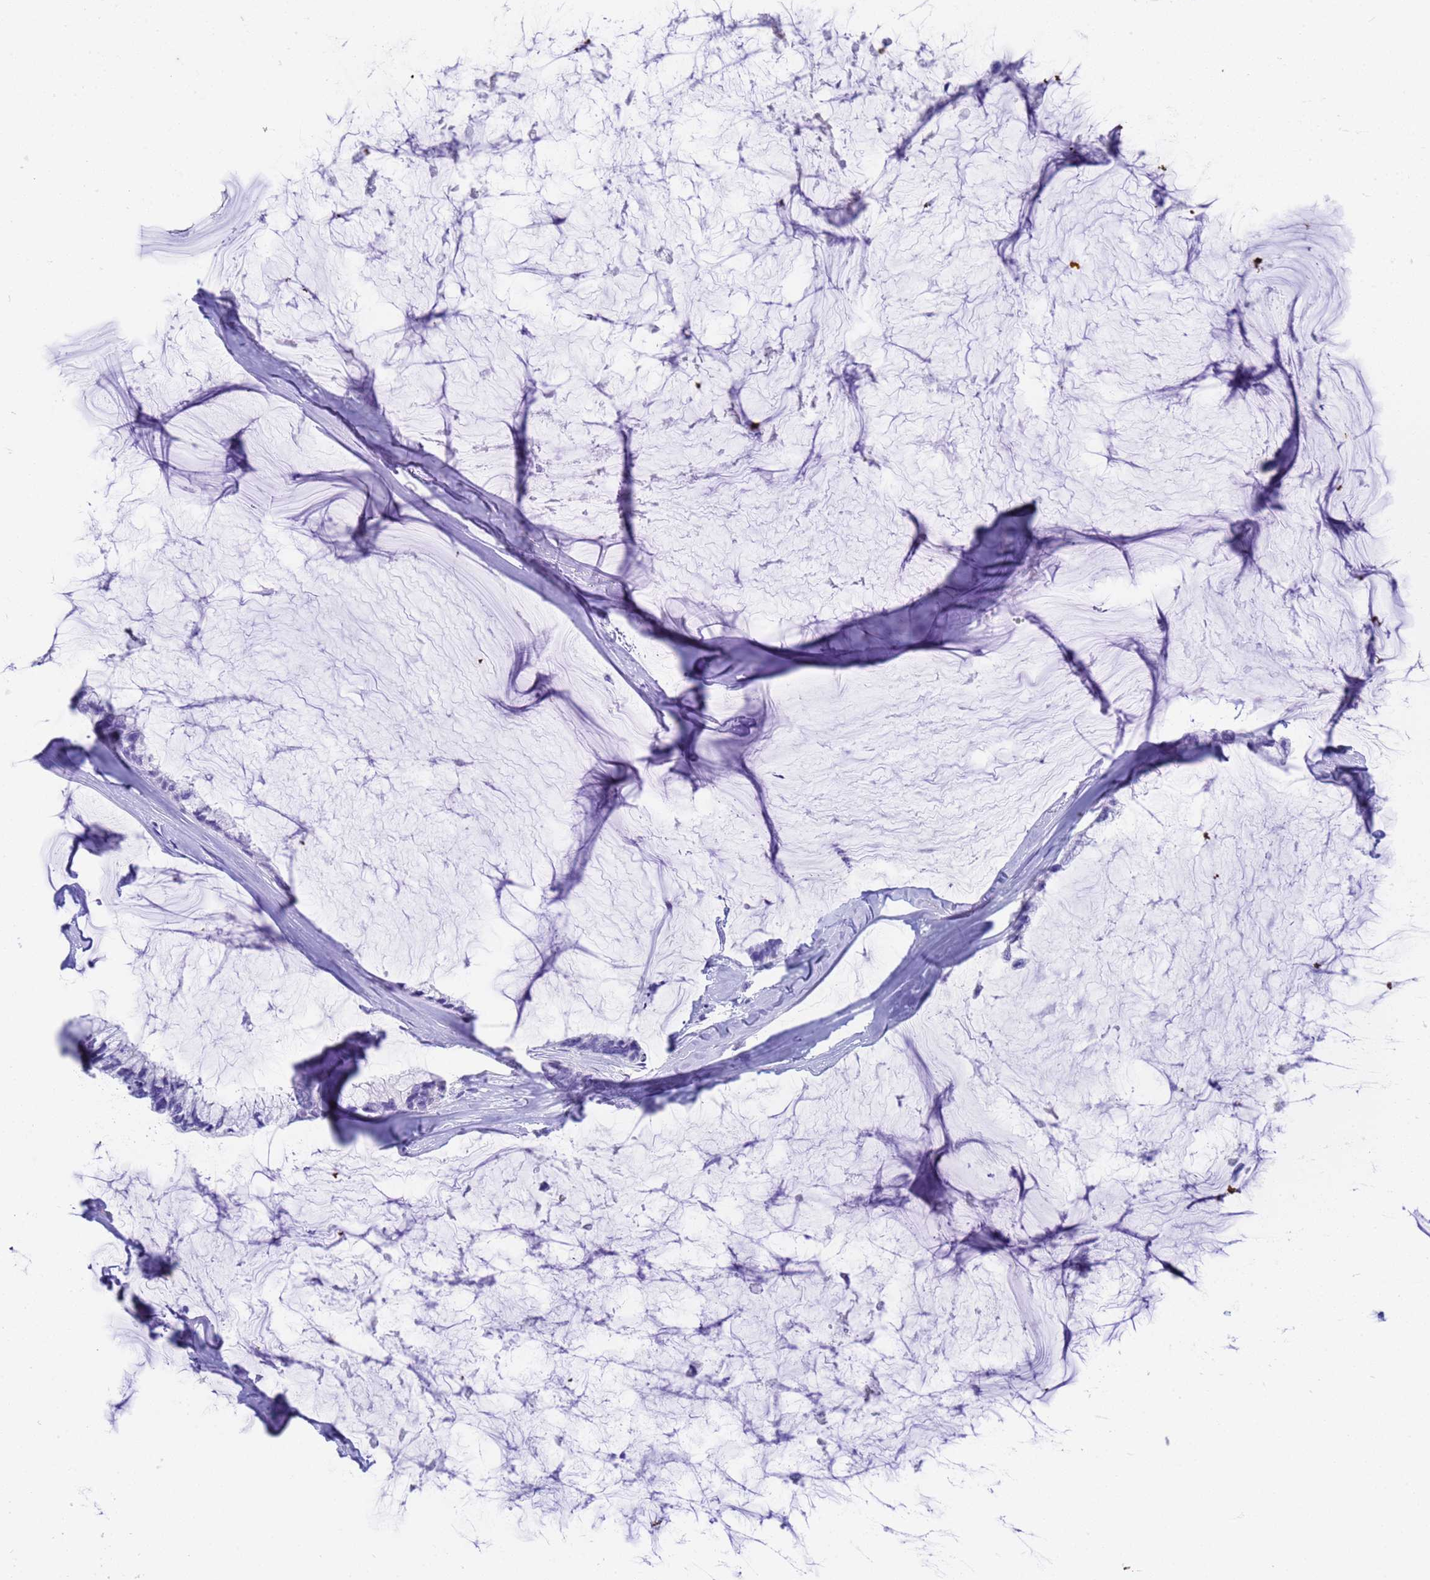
{"staining": {"intensity": "negative", "quantity": "none", "location": "none"}, "tissue": "ovarian cancer", "cell_type": "Tumor cells", "image_type": "cancer", "snomed": [{"axis": "morphology", "description": "Cystadenocarcinoma, mucinous, NOS"}, {"axis": "topography", "description": "Ovary"}], "caption": "Immunohistochemistry (IHC) of human ovarian mucinous cystadenocarcinoma displays no expression in tumor cells.", "gene": "CKM", "patient": {"sex": "female", "age": 39}}